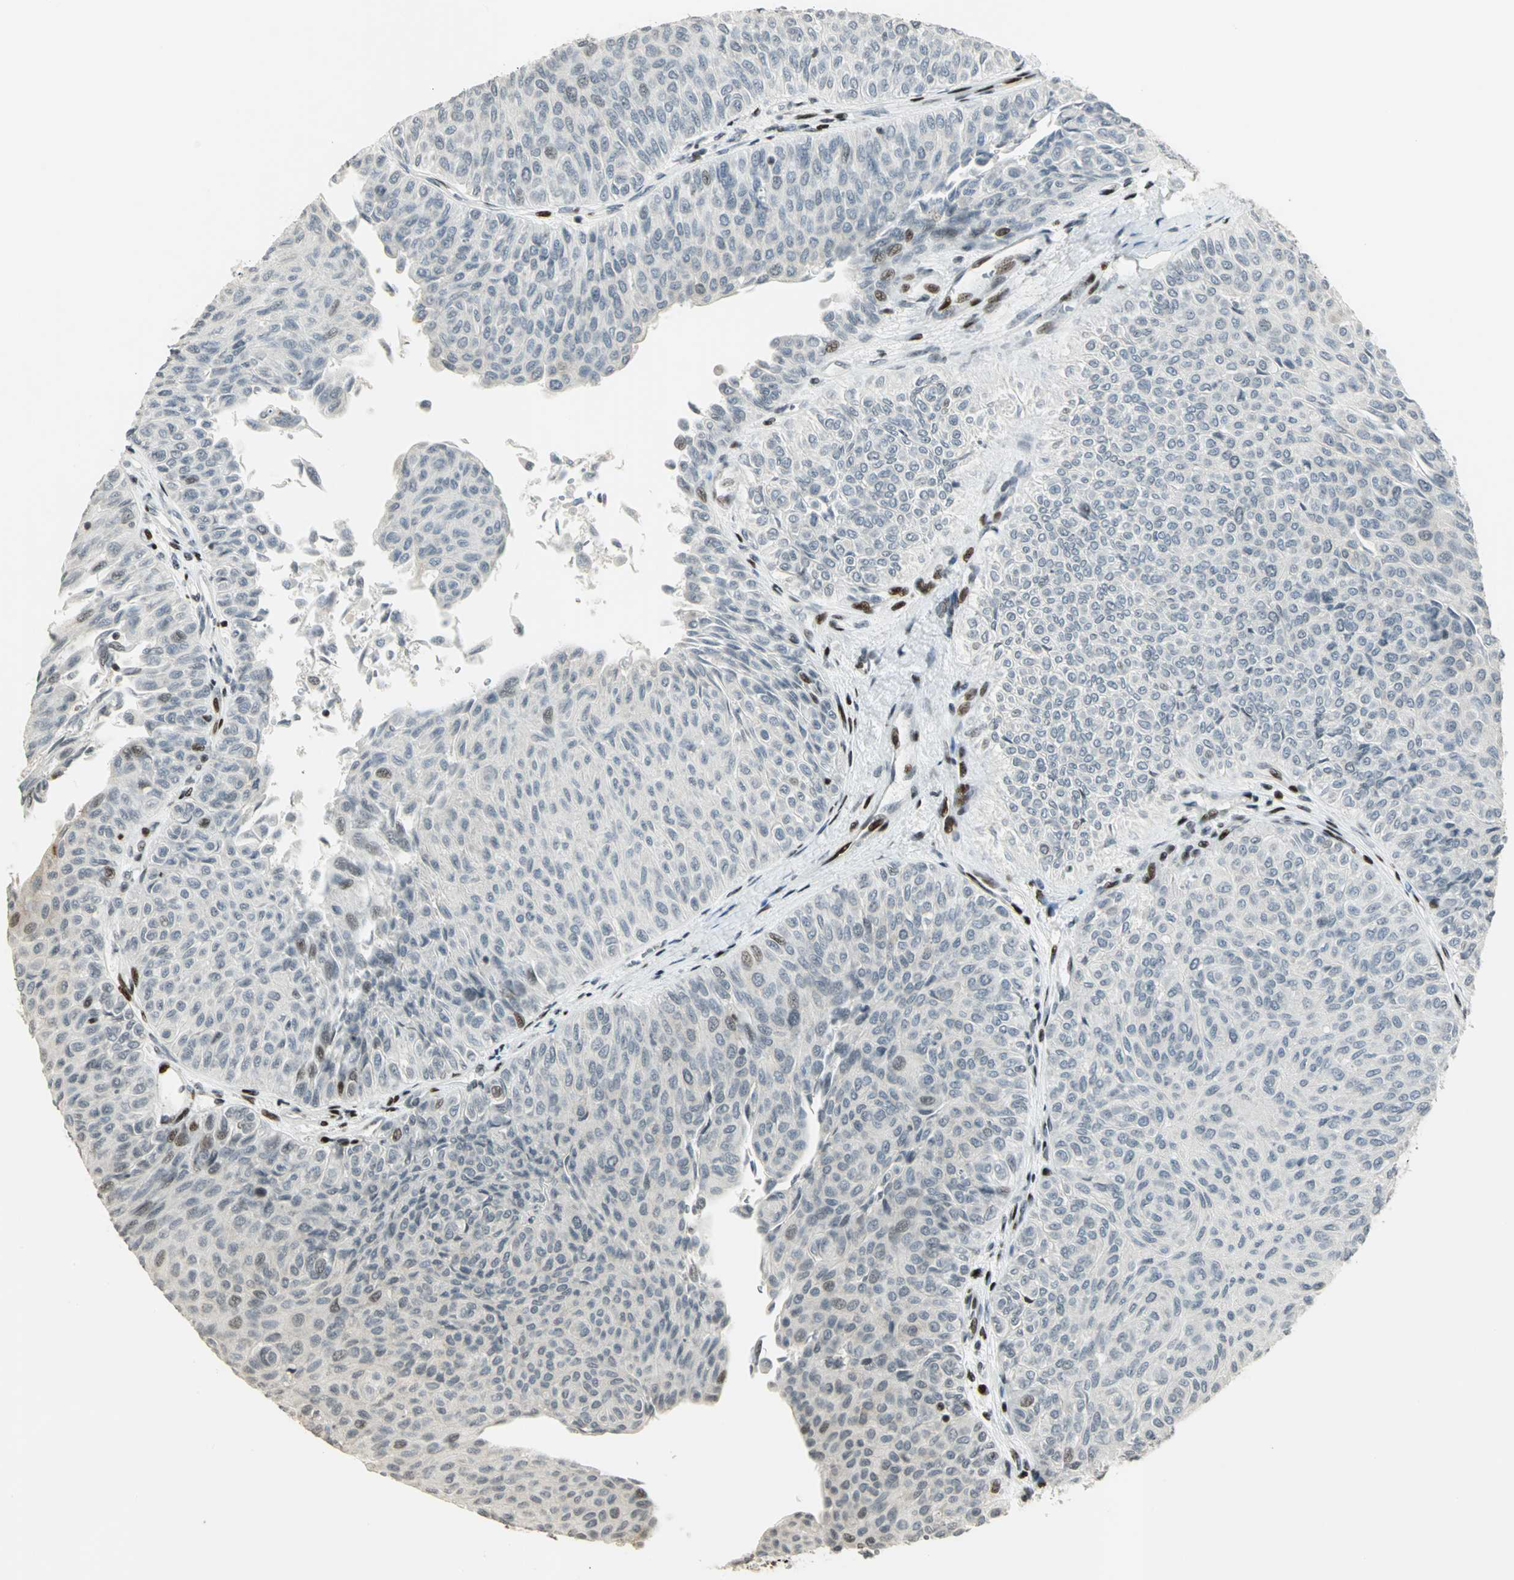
{"staining": {"intensity": "weak", "quantity": "<25%", "location": "nuclear"}, "tissue": "urothelial cancer", "cell_type": "Tumor cells", "image_type": "cancer", "snomed": [{"axis": "morphology", "description": "Urothelial carcinoma, Low grade"}, {"axis": "topography", "description": "Urinary bladder"}], "caption": "This is an immunohistochemistry micrograph of human urothelial carcinoma (low-grade). There is no positivity in tumor cells.", "gene": "KDM1A", "patient": {"sex": "male", "age": 78}}